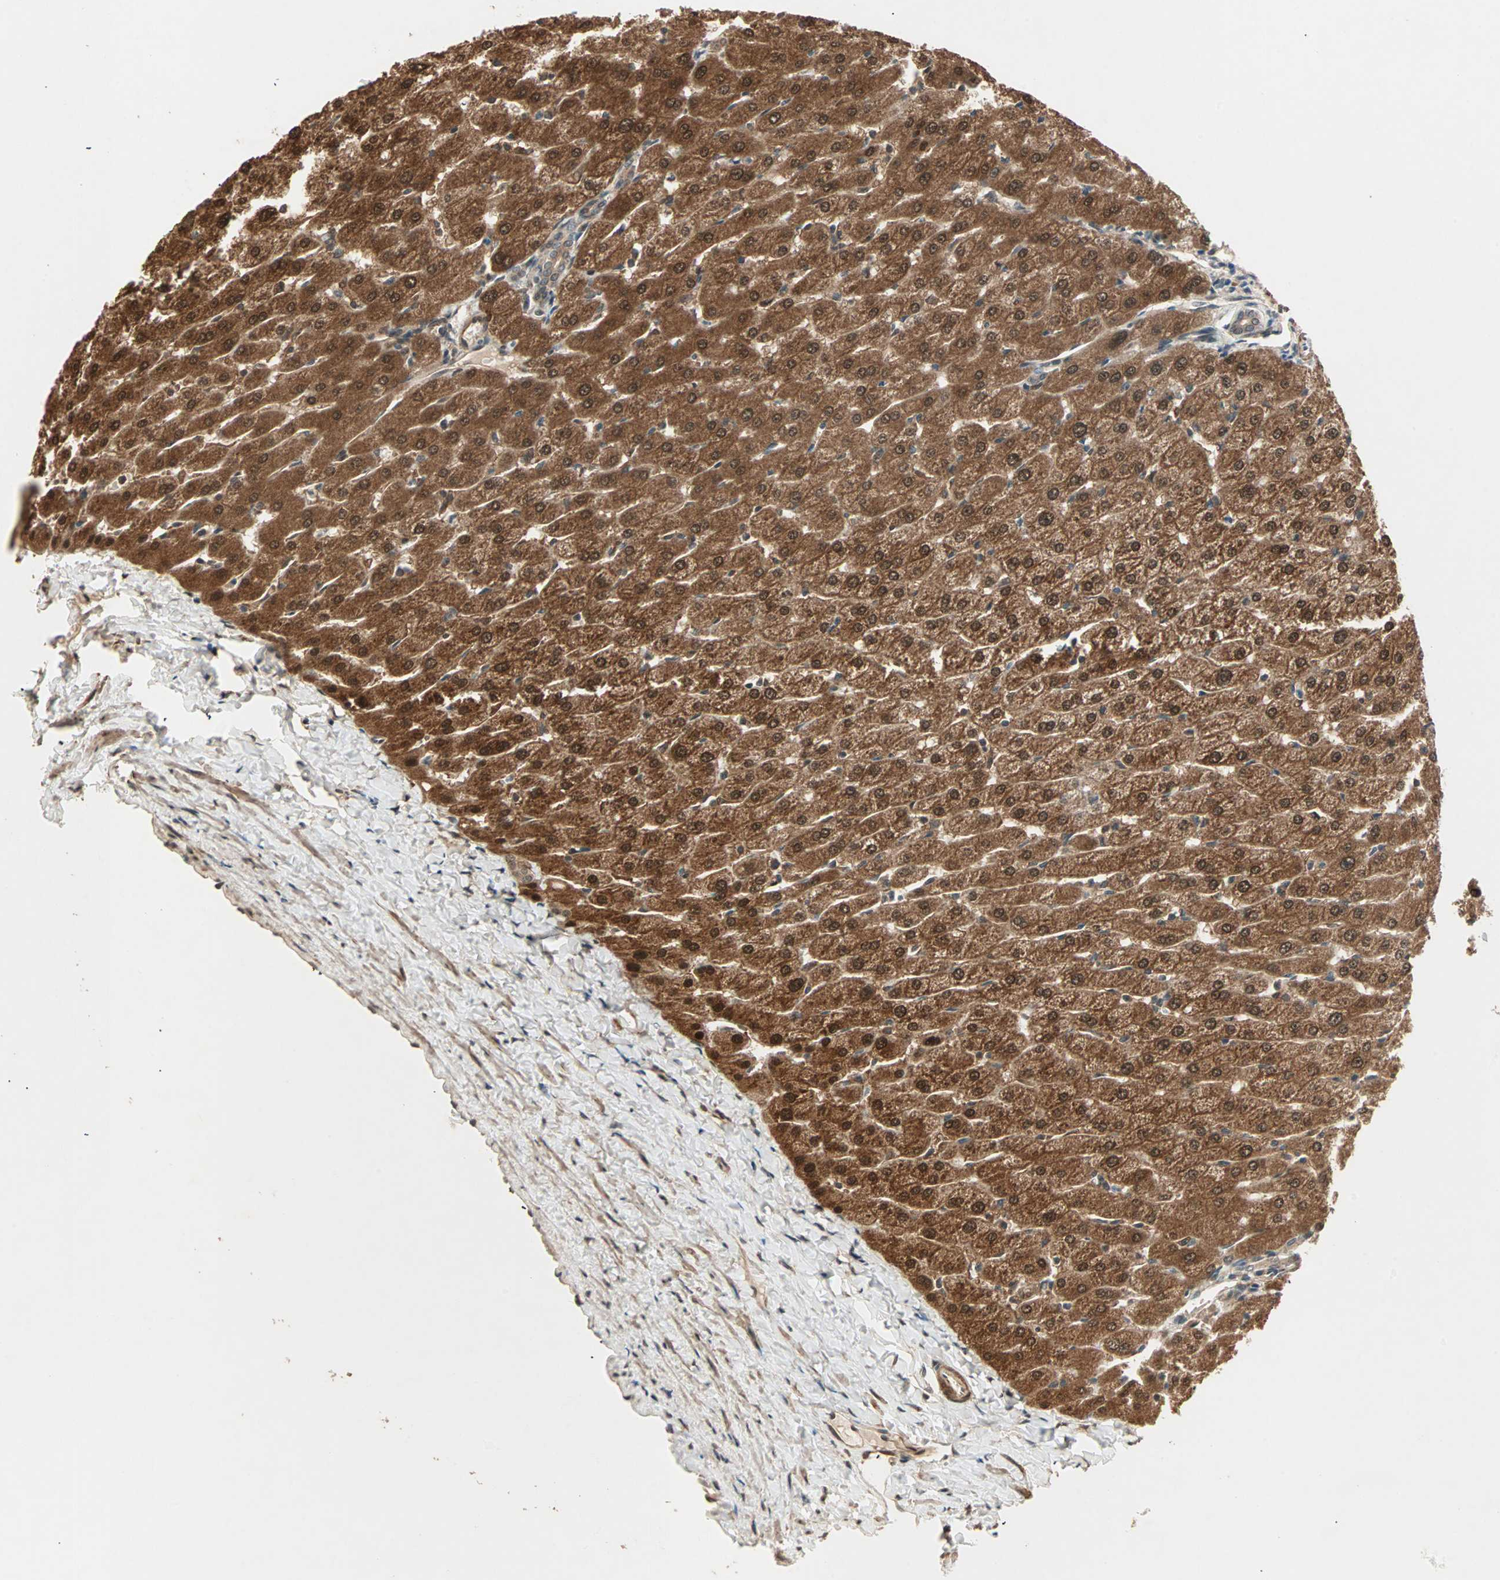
{"staining": {"intensity": "moderate", "quantity": ">75%", "location": "cytoplasmic/membranous"}, "tissue": "liver", "cell_type": "Cholangiocytes", "image_type": "normal", "snomed": [{"axis": "morphology", "description": "Normal tissue, NOS"}, {"axis": "morphology", "description": "Fibrosis, NOS"}, {"axis": "topography", "description": "Liver"}], "caption": "Liver stained with immunohistochemistry exhibits moderate cytoplasmic/membranous expression in approximately >75% of cholangiocytes.", "gene": "ZSCAN31", "patient": {"sex": "female", "age": 29}}